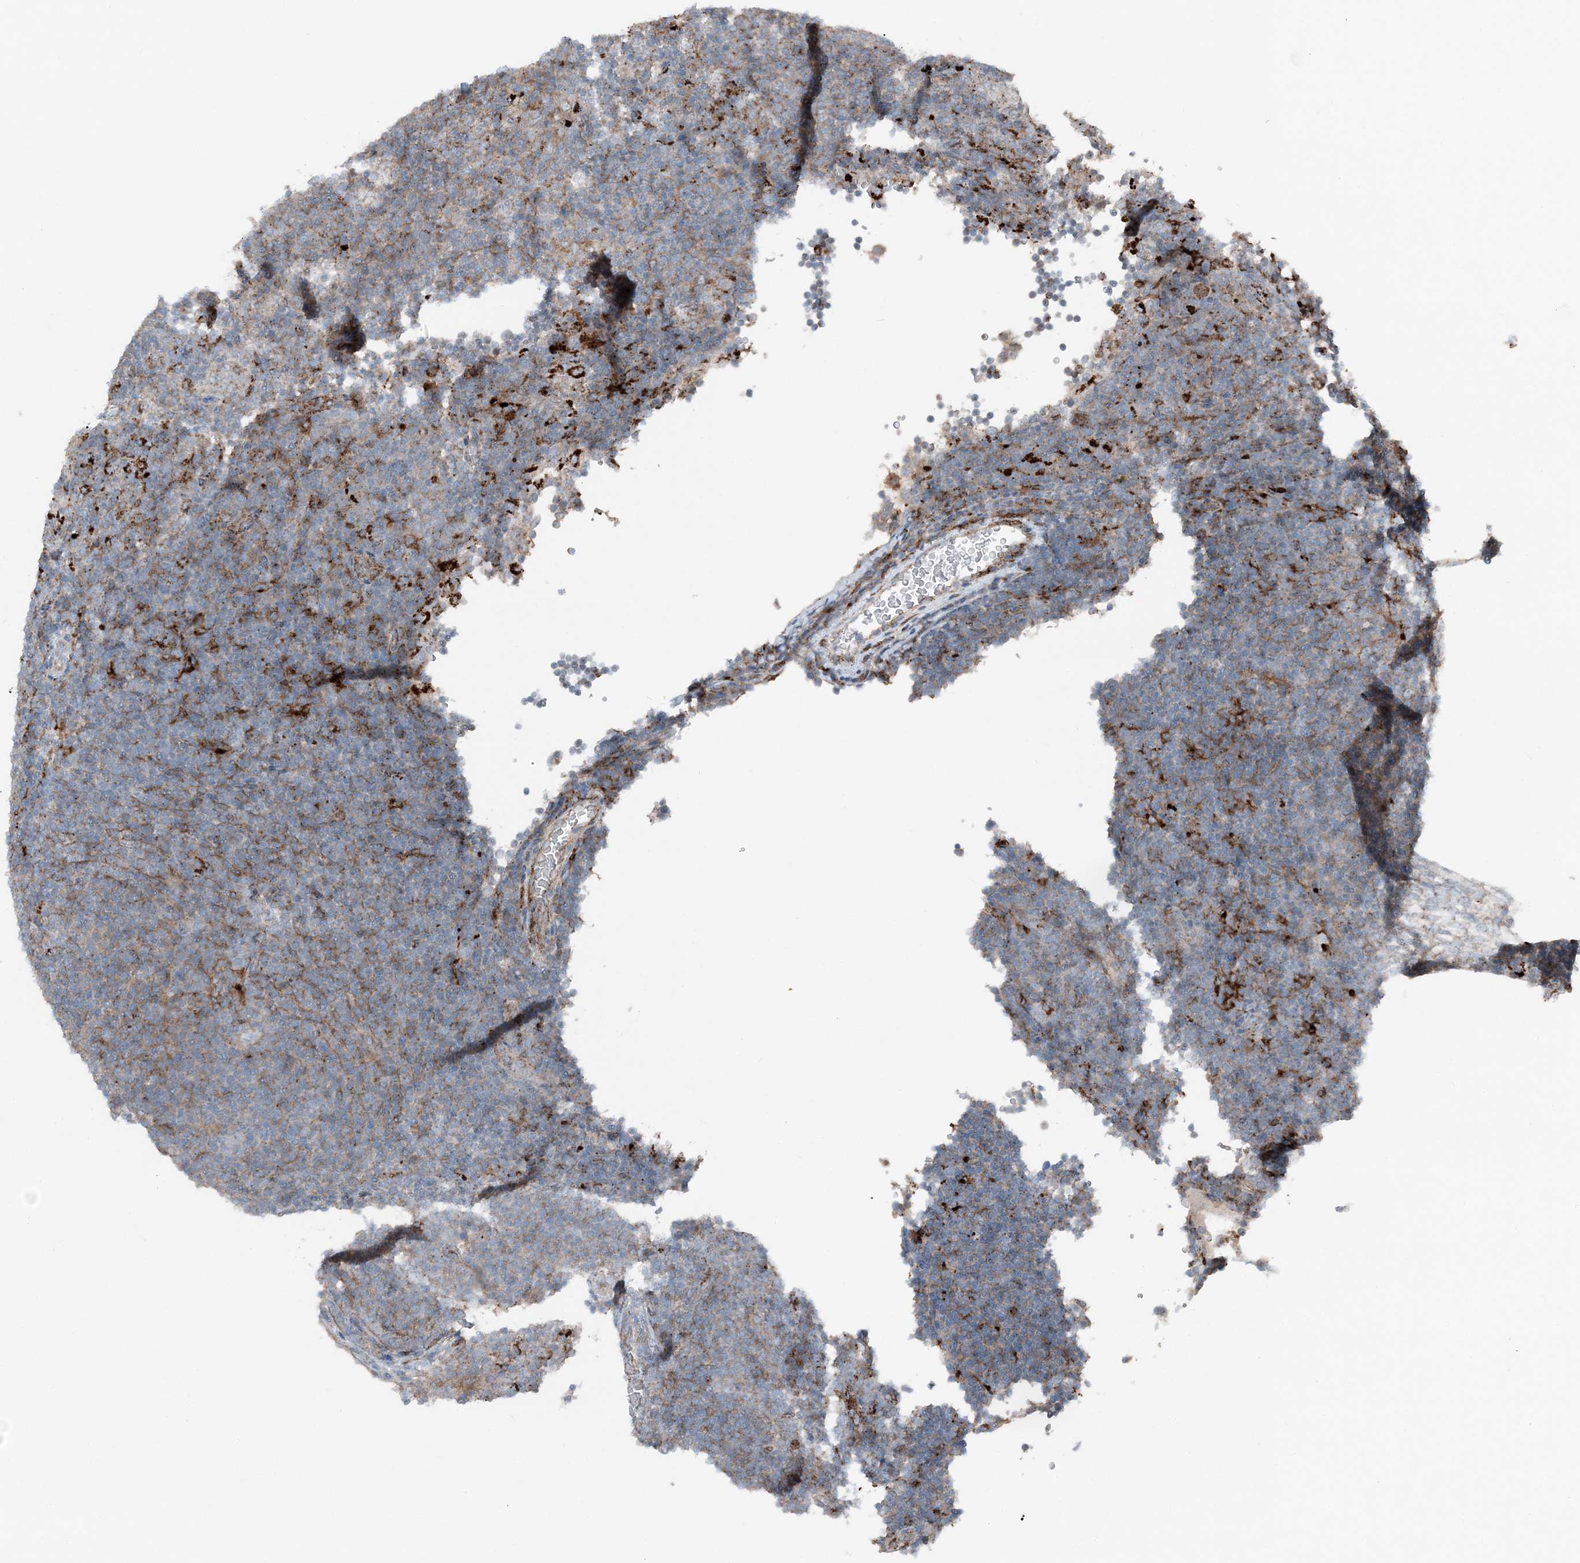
{"staining": {"intensity": "negative", "quantity": "none", "location": "none"}, "tissue": "lymphoma", "cell_type": "Tumor cells", "image_type": "cancer", "snomed": [{"axis": "morphology", "description": "Hodgkin's disease, NOS"}, {"axis": "topography", "description": "Lymph node"}], "caption": "A histopathology image of human Hodgkin's disease is negative for staining in tumor cells.", "gene": "KY", "patient": {"sex": "female", "age": 57}}